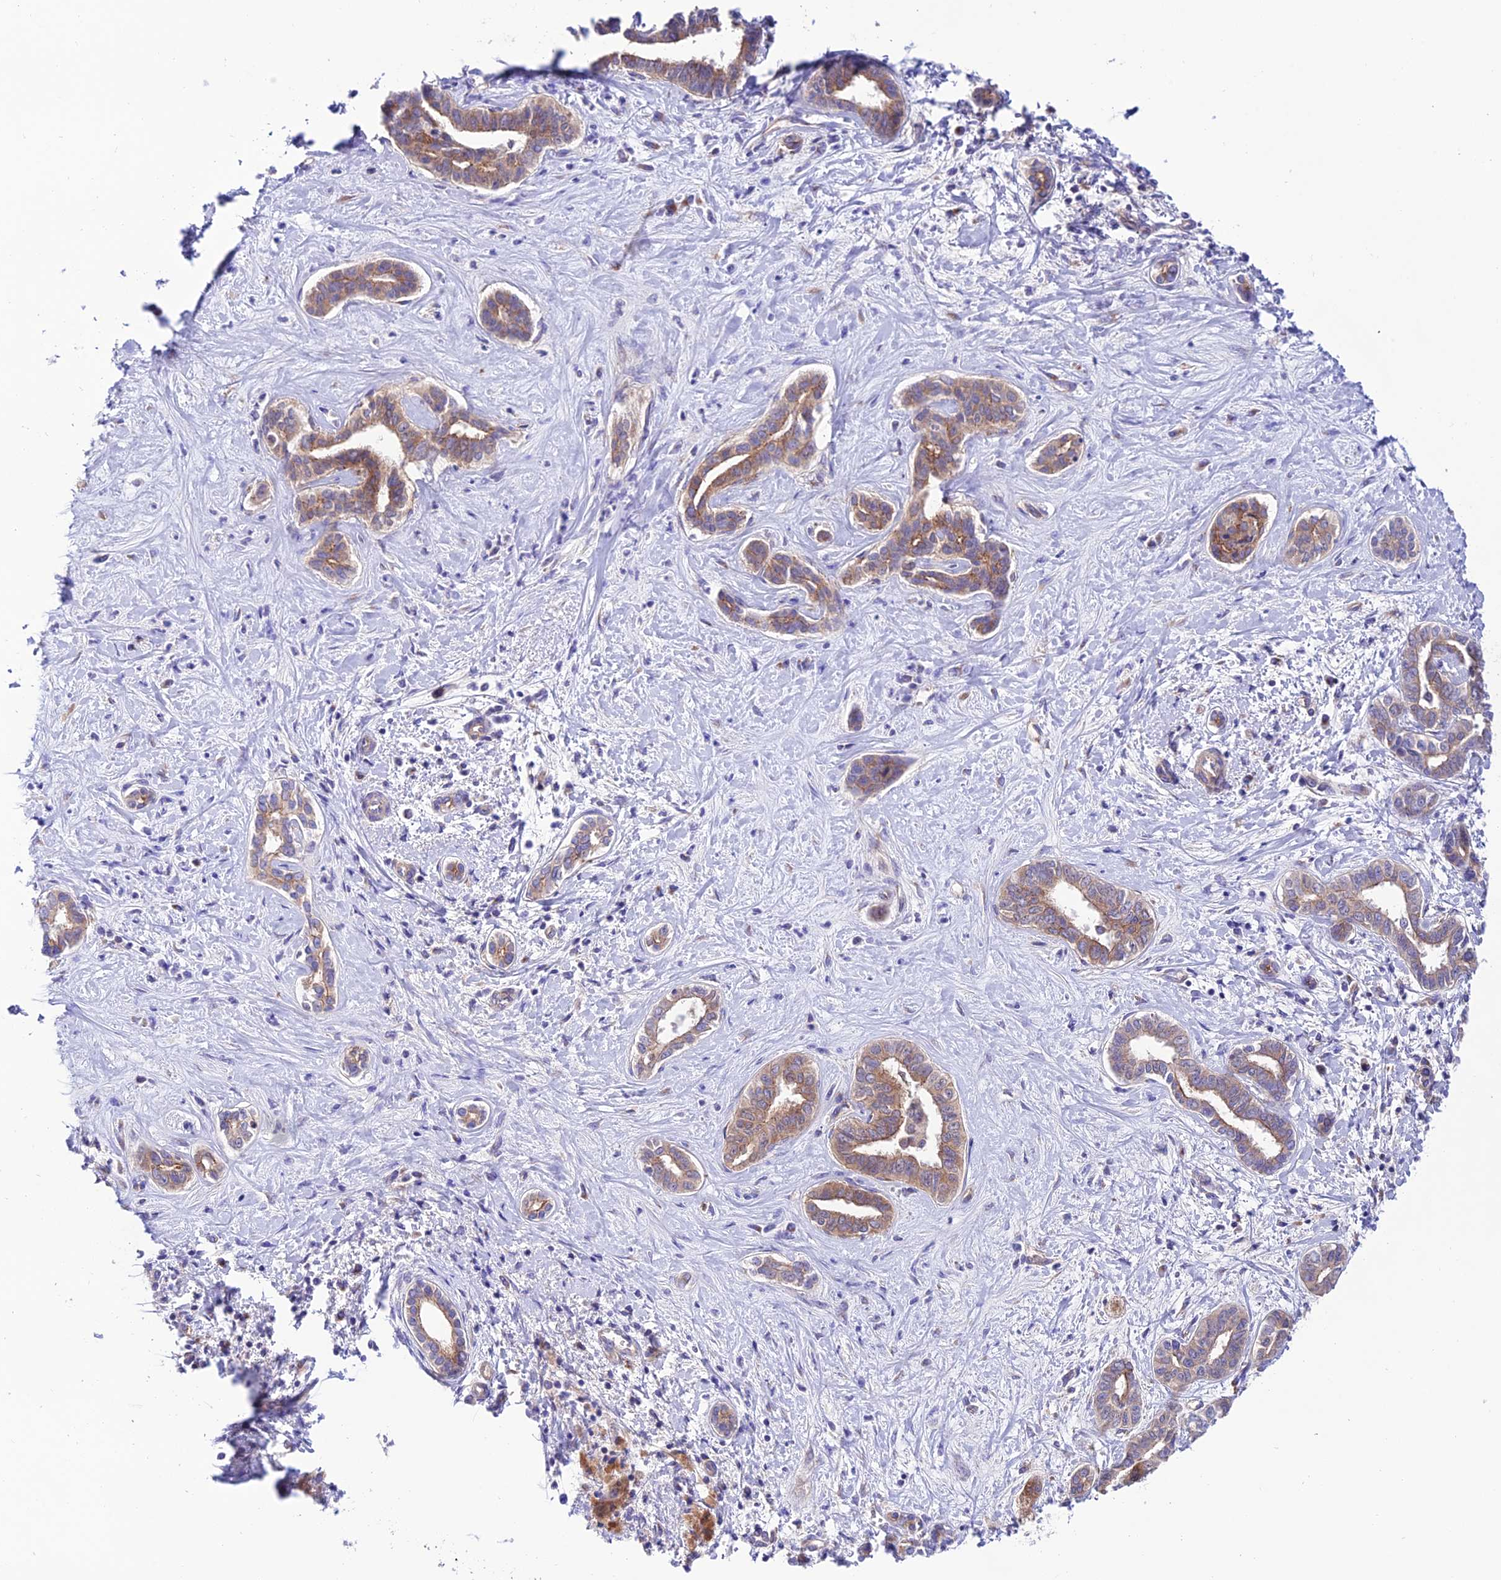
{"staining": {"intensity": "moderate", "quantity": ">75%", "location": "cytoplasmic/membranous"}, "tissue": "liver cancer", "cell_type": "Tumor cells", "image_type": "cancer", "snomed": [{"axis": "morphology", "description": "Cholangiocarcinoma"}, {"axis": "topography", "description": "Liver"}], "caption": "Moderate cytoplasmic/membranous expression for a protein is appreciated in about >75% of tumor cells of liver cancer using immunohistochemistry (IHC).", "gene": "LACTB2", "patient": {"sex": "female", "age": 77}}